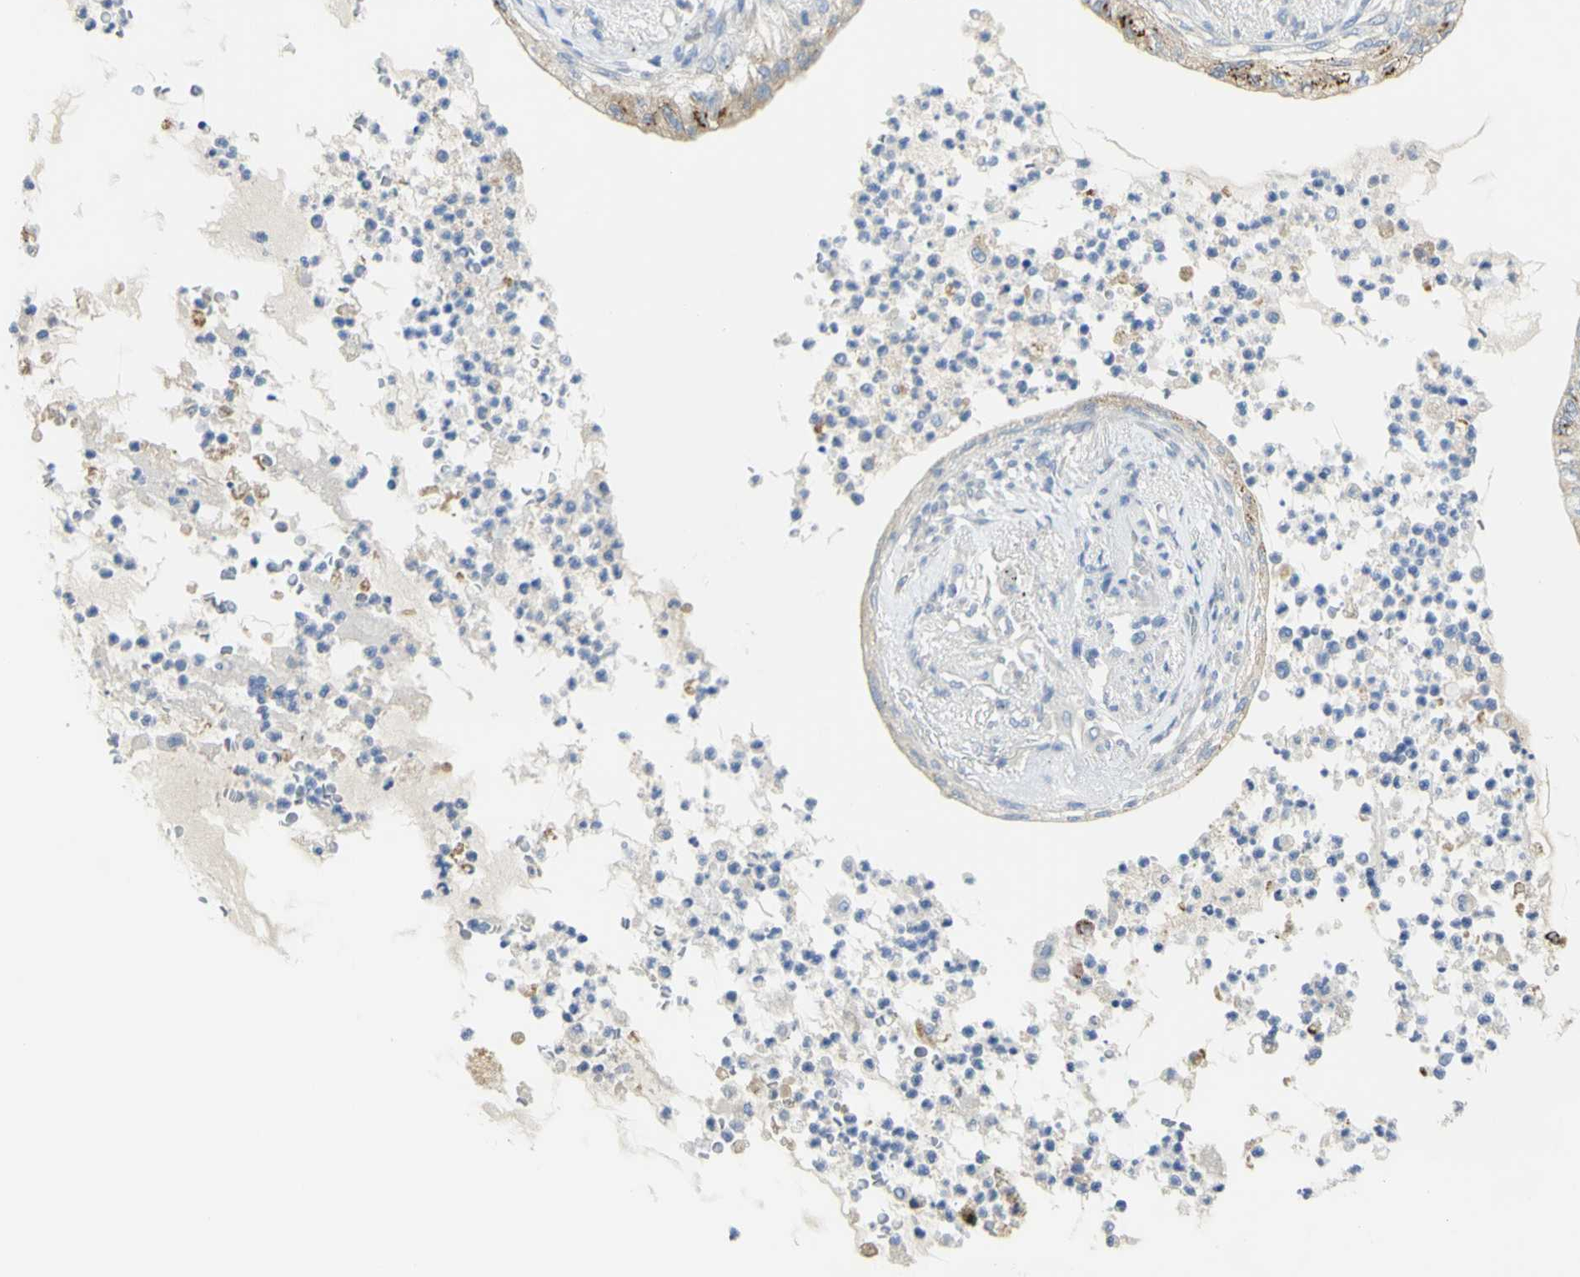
{"staining": {"intensity": "strong", "quantity": "25%-75%", "location": "cytoplasmic/membranous"}, "tissue": "lung cancer", "cell_type": "Tumor cells", "image_type": "cancer", "snomed": [{"axis": "morphology", "description": "Normal tissue, NOS"}, {"axis": "morphology", "description": "Adenocarcinoma, NOS"}, {"axis": "topography", "description": "Bronchus"}, {"axis": "topography", "description": "Lung"}], "caption": "Lung cancer stained for a protein (brown) demonstrates strong cytoplasmic/membranous positive expression in about 25%-75% of tumor cells.", "gene": "GCNT3", "patient": {"sex": "female", "age": 70}}